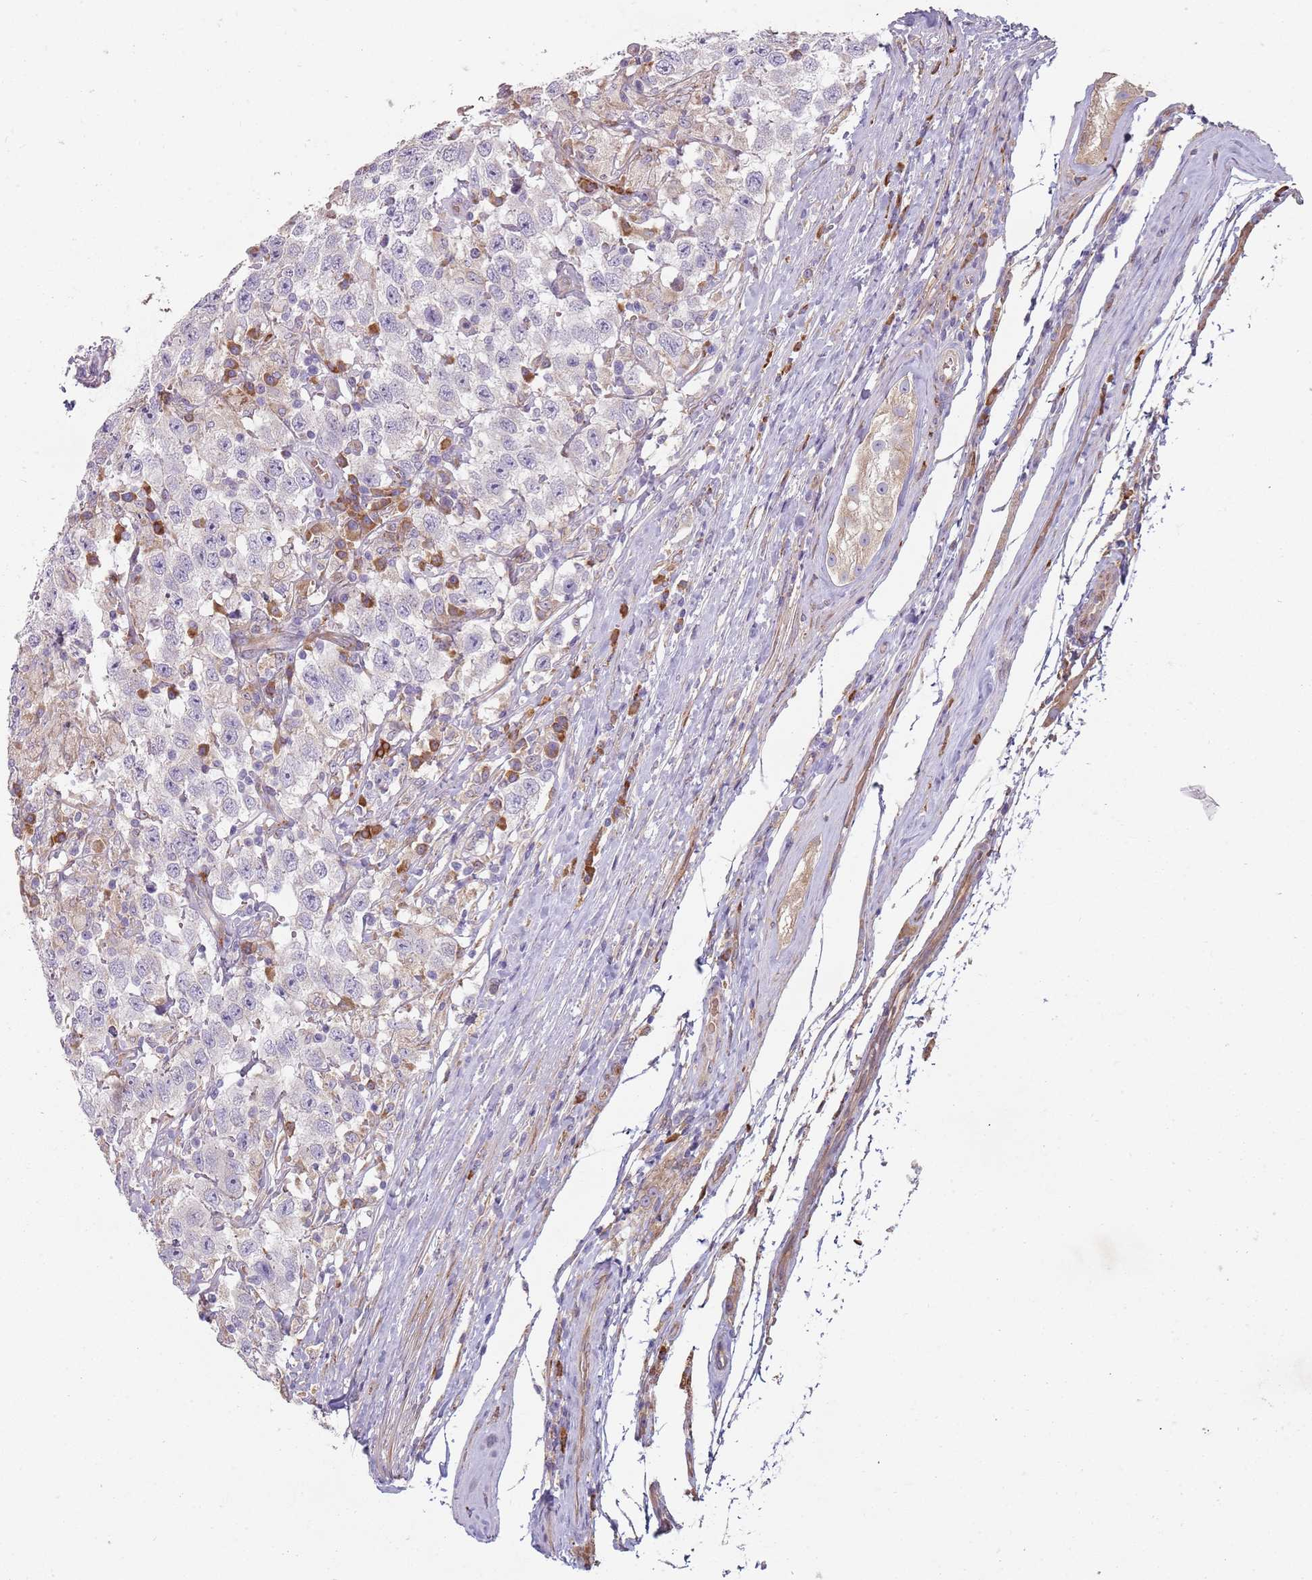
{"staining": {"intensity": "negative", "quantity": "none", "location": "none"}, "tissue": "testis cancer", "cell_type": "Tumor cells", "image_type": "cancer", "snomed": [{"axis": "morphology", "description": "Seminoma, NOS"}, {"axis": "topography", "description": "Testis"}], "caption": "IHC of human testis cancer (seminoma) exhibits no staining in tumor cells. (Stains: DAB (3,3'-diaminobenzidine) immunohistochemistry (IHC) with hematoxylin counter stain, Microscopy: brightfield microscopy at high magnification).", "gene": "SPATA2", "patient": {"sex": "male", "age": 41}}